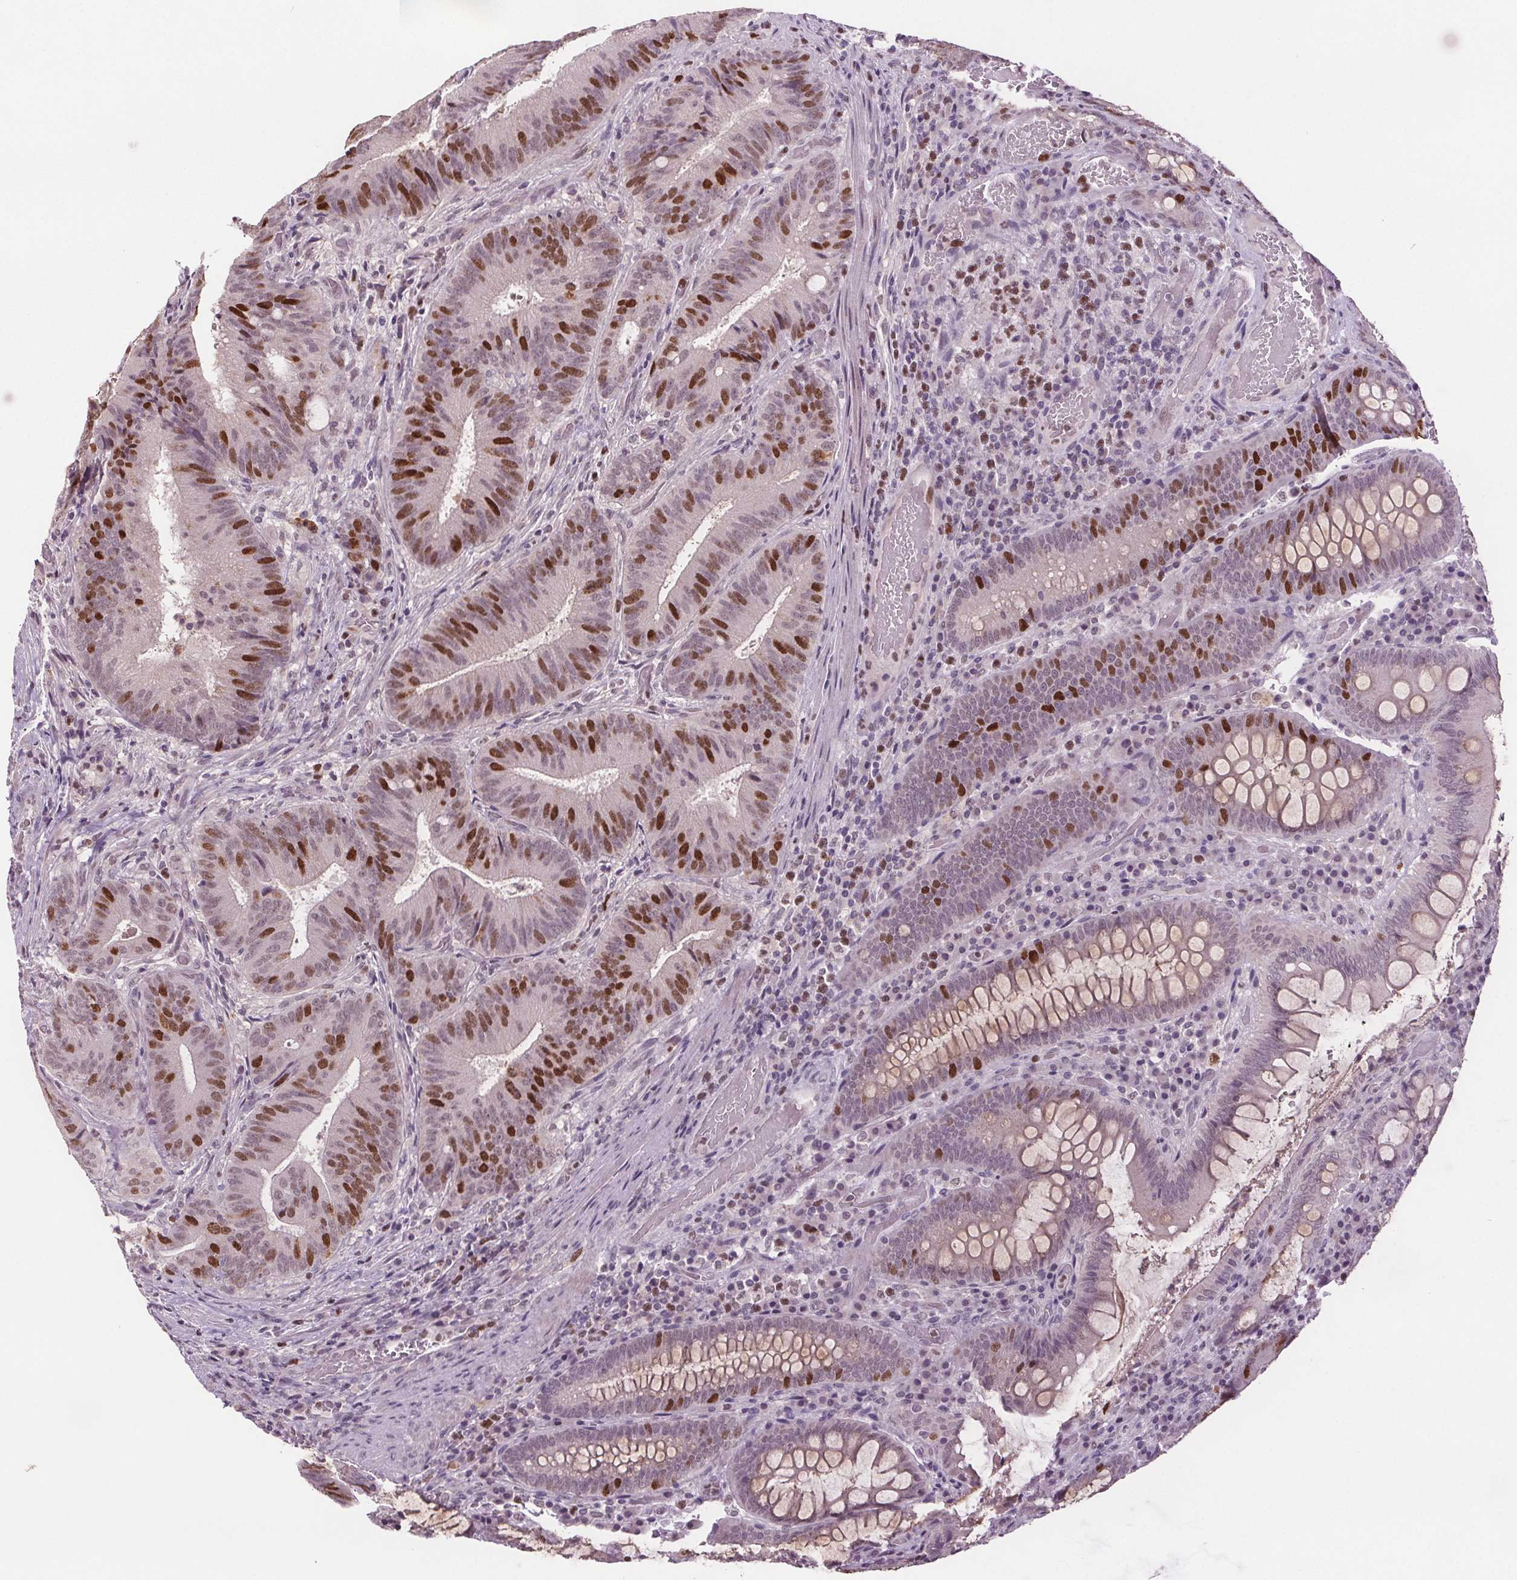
{"staining": {"intensity": "moderate", "quantity": "25%-75%", "location": "nuclear"}, "tissue": "colorectal cancer", "cell_type": "Tumor cells", "image_type": "cancer", "snomed": [{"axis": "morphology", "description": "Adenocarcinoma, NOS"}, {"axis": "topography", "description": "Colon"}], "caption": "This histopathology image displays colorectal cancer (adenocarcinoma) stained with immunohistochemistry to label a protein in brown. The nuclear of tumor cells show moderate positivity for the protein. Nuclei are counter-stained blue.", "gene": "CENPF", "patient": {"sex": "female", "age": 43}}